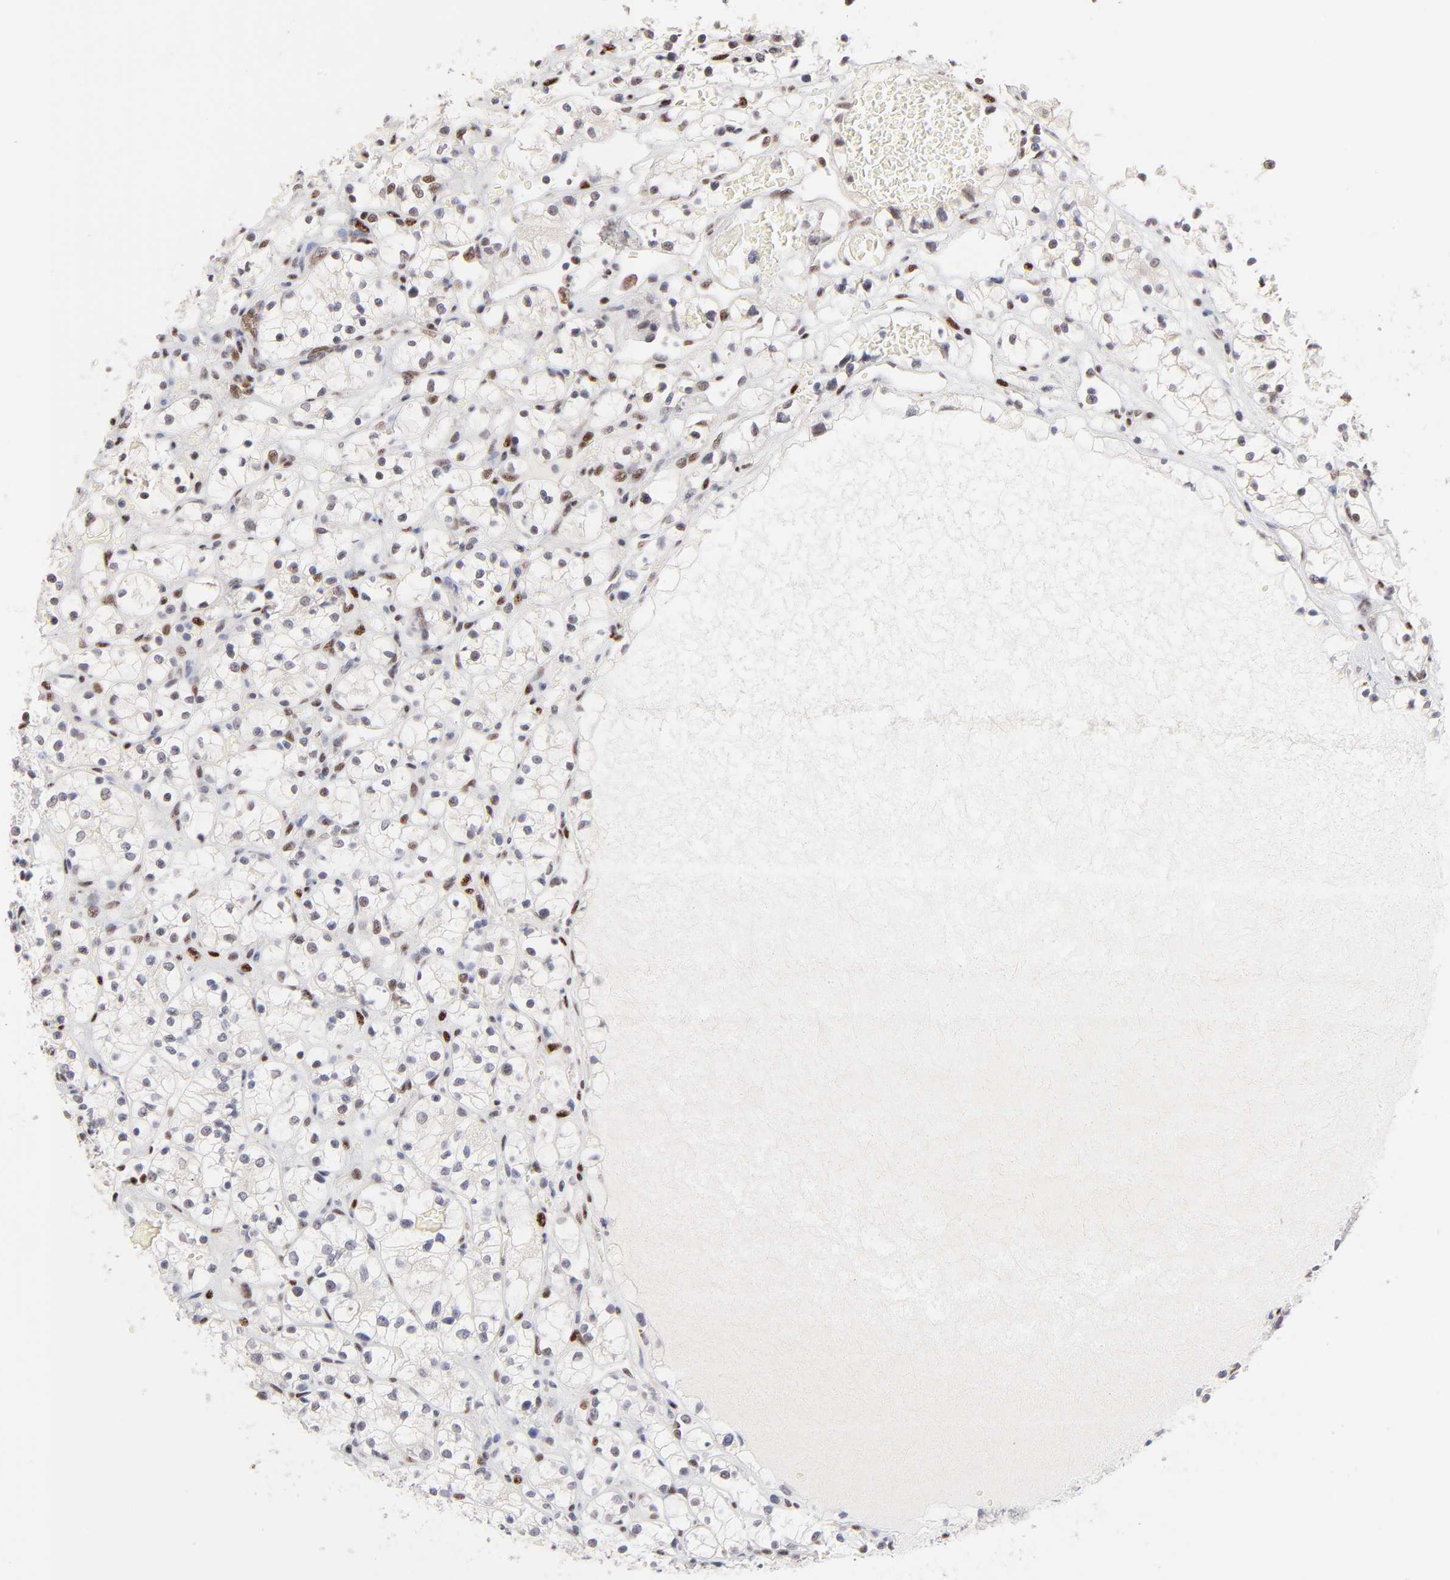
{"staining": {"intensity": "moderate", "quantity": ">75%", "location": "nuclear"}, "tissue": "renal cancer", "cell_type": "Tumor cells", "image_type": "cancer", "snomed": [{"axis": "morphology", "description": "Adenocarcinoma, NOS"}, {"axis": "topography", "description": "Kidney"}], "caption": "High-power microscopy captured an IHC micrograph of renal cancer (adenocarcinoma), revealing moderate nuclear positivity in approximately >75% of tumor cells. Using DAB (brown) and hematoxylin (blue) stains, captured at high magnification using brightfield microscopy.", "gene": "STAT3", "patient": {"sex": "female", "age": 60}}